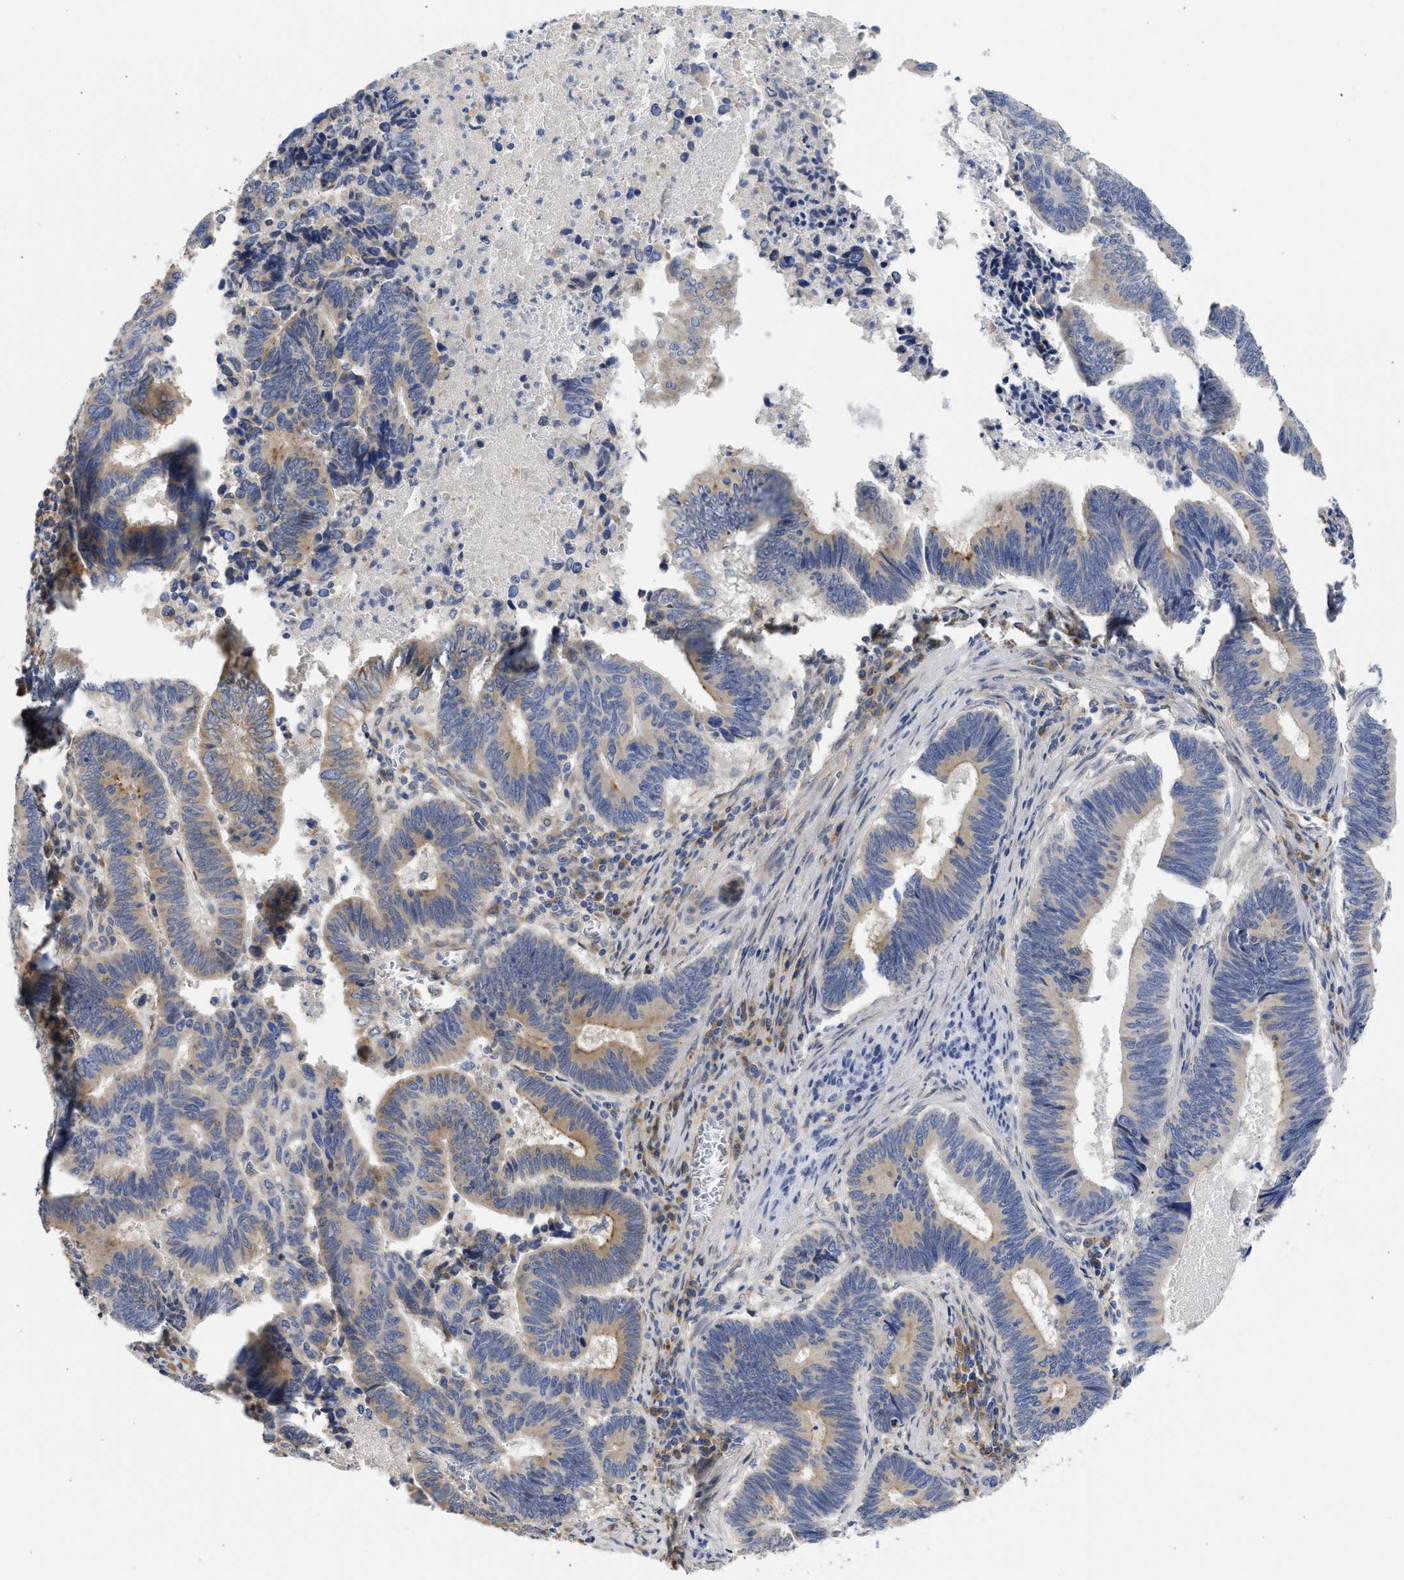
{"staining": {"intensity": "weak", "quantity": "25%-75%", "location": "cytoplasmic/membranous"}, "tissue": "pancreatic cancer", "cell_type": "Tumor cells", "image_type": "cancer", "snomed": [{"axis": "morphology", "description": "Adenocarcinoma, NOS"}, {"axis": "topography", "description": "Pancreas"}], "caption": "An immunohistochemistry (IHC) histopathology image of neoplastic tissue is shown. Protein staining in brown highlights weak cytoplasmic/membranous positivity in pancreatic adenocarcinoma within tumor cells. Using DAB (brown) and hematoxylin (blue) stains, captured at high magnification using brightfield microscopy.", "gene": "TMED1", "patient": {"sex": "female", "age": 70}}